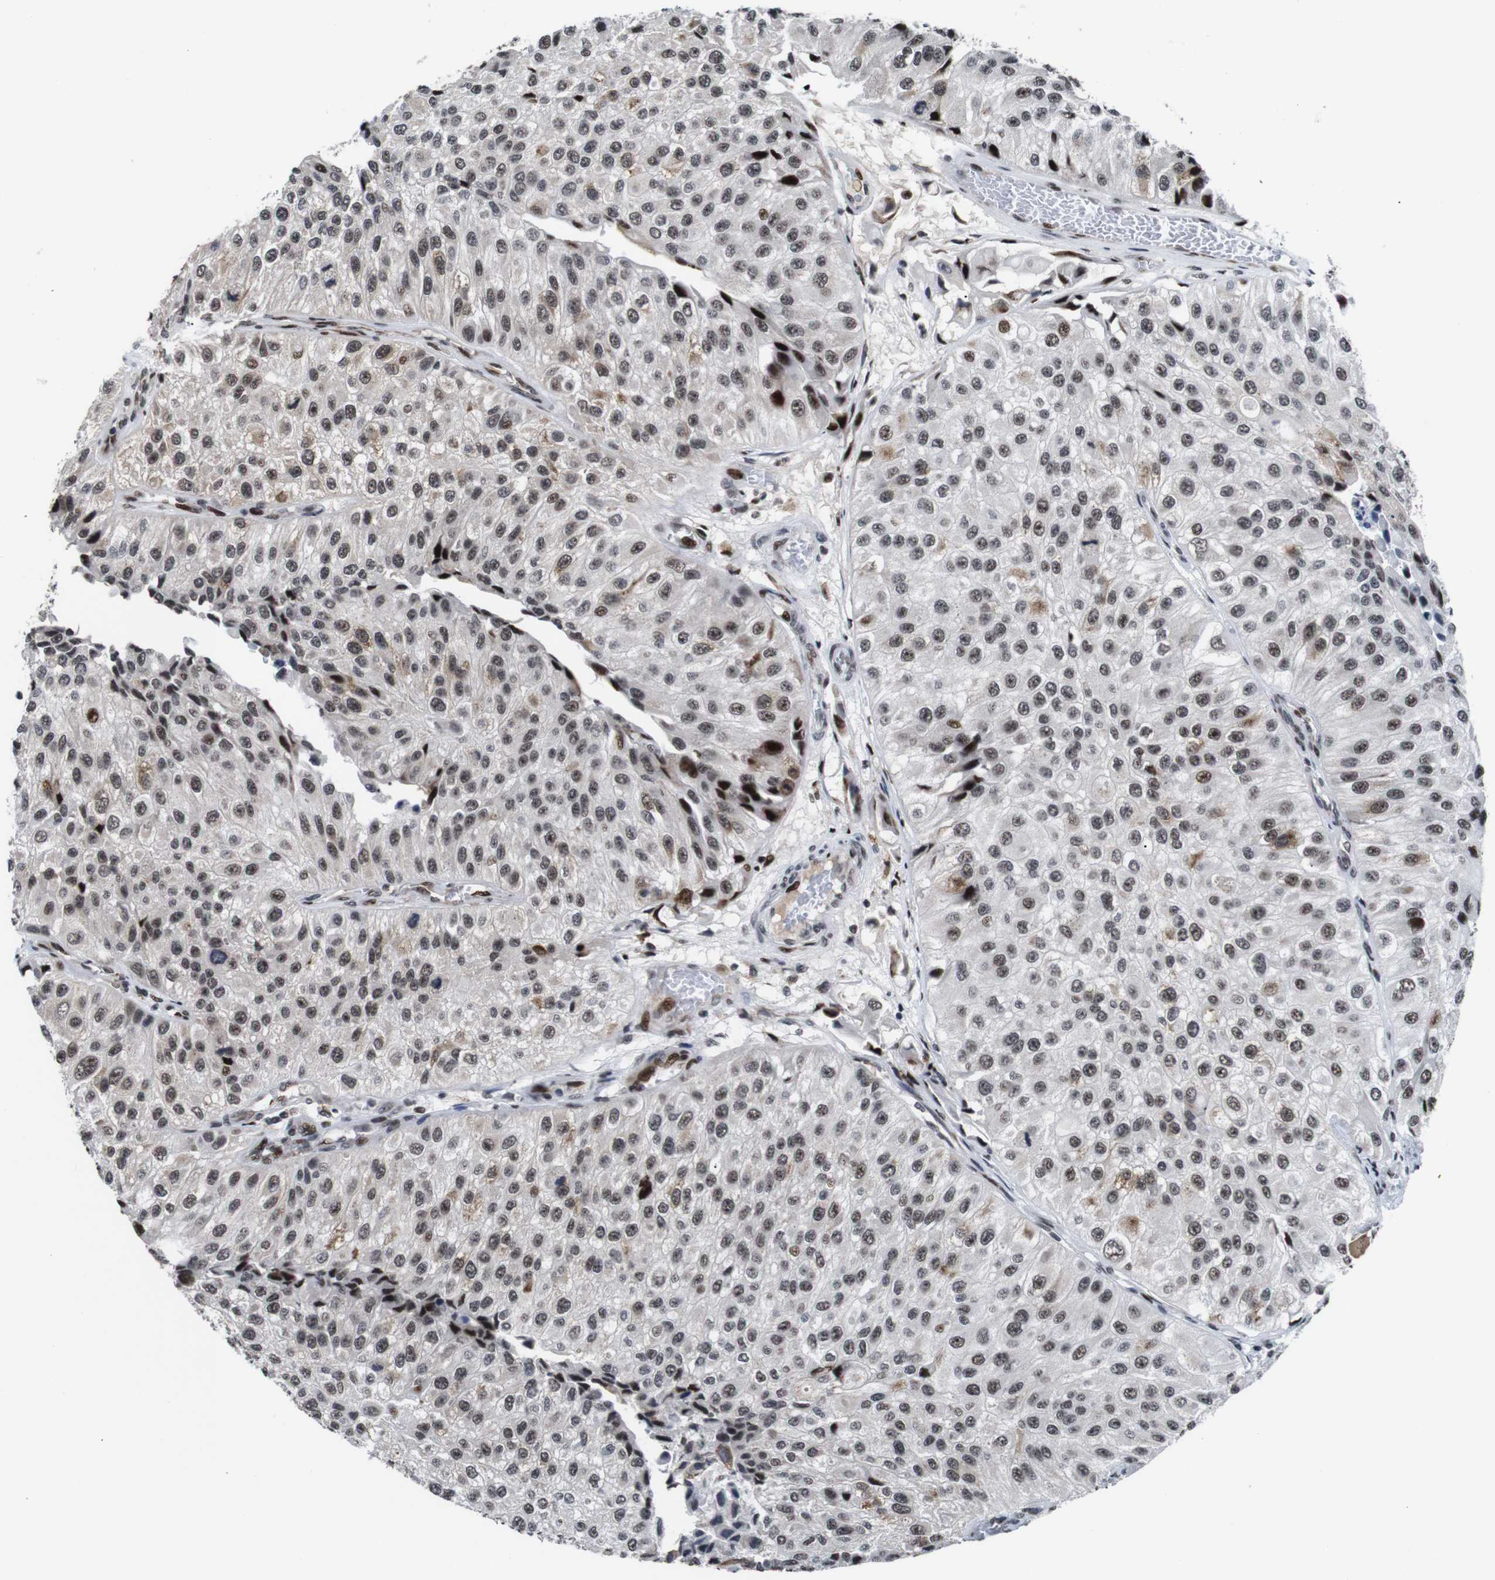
{"staining": {"intensity": "weak", "quantity": ">75%", "location": "nuclear"}, "tissue": "urothelial cancer", "cell_type": "Tumor cells", "image_type": "cancer", "snomed": [{"axis": "morphology", "description": "Urothelial carcinoma, High grade"}, {"axis": "topography", "description": "Kidney"}, {"axis": "topography", "description": "Urinary bladder"}], "caption": "An immunohistochemistry image of tumor tissue is shown. Protein staining in brown labels weak nuclear positivity in urothelial cancer within tumor cells.", "gene": "EIF4G1", "patient": {"sex": "male", "age": 77}}